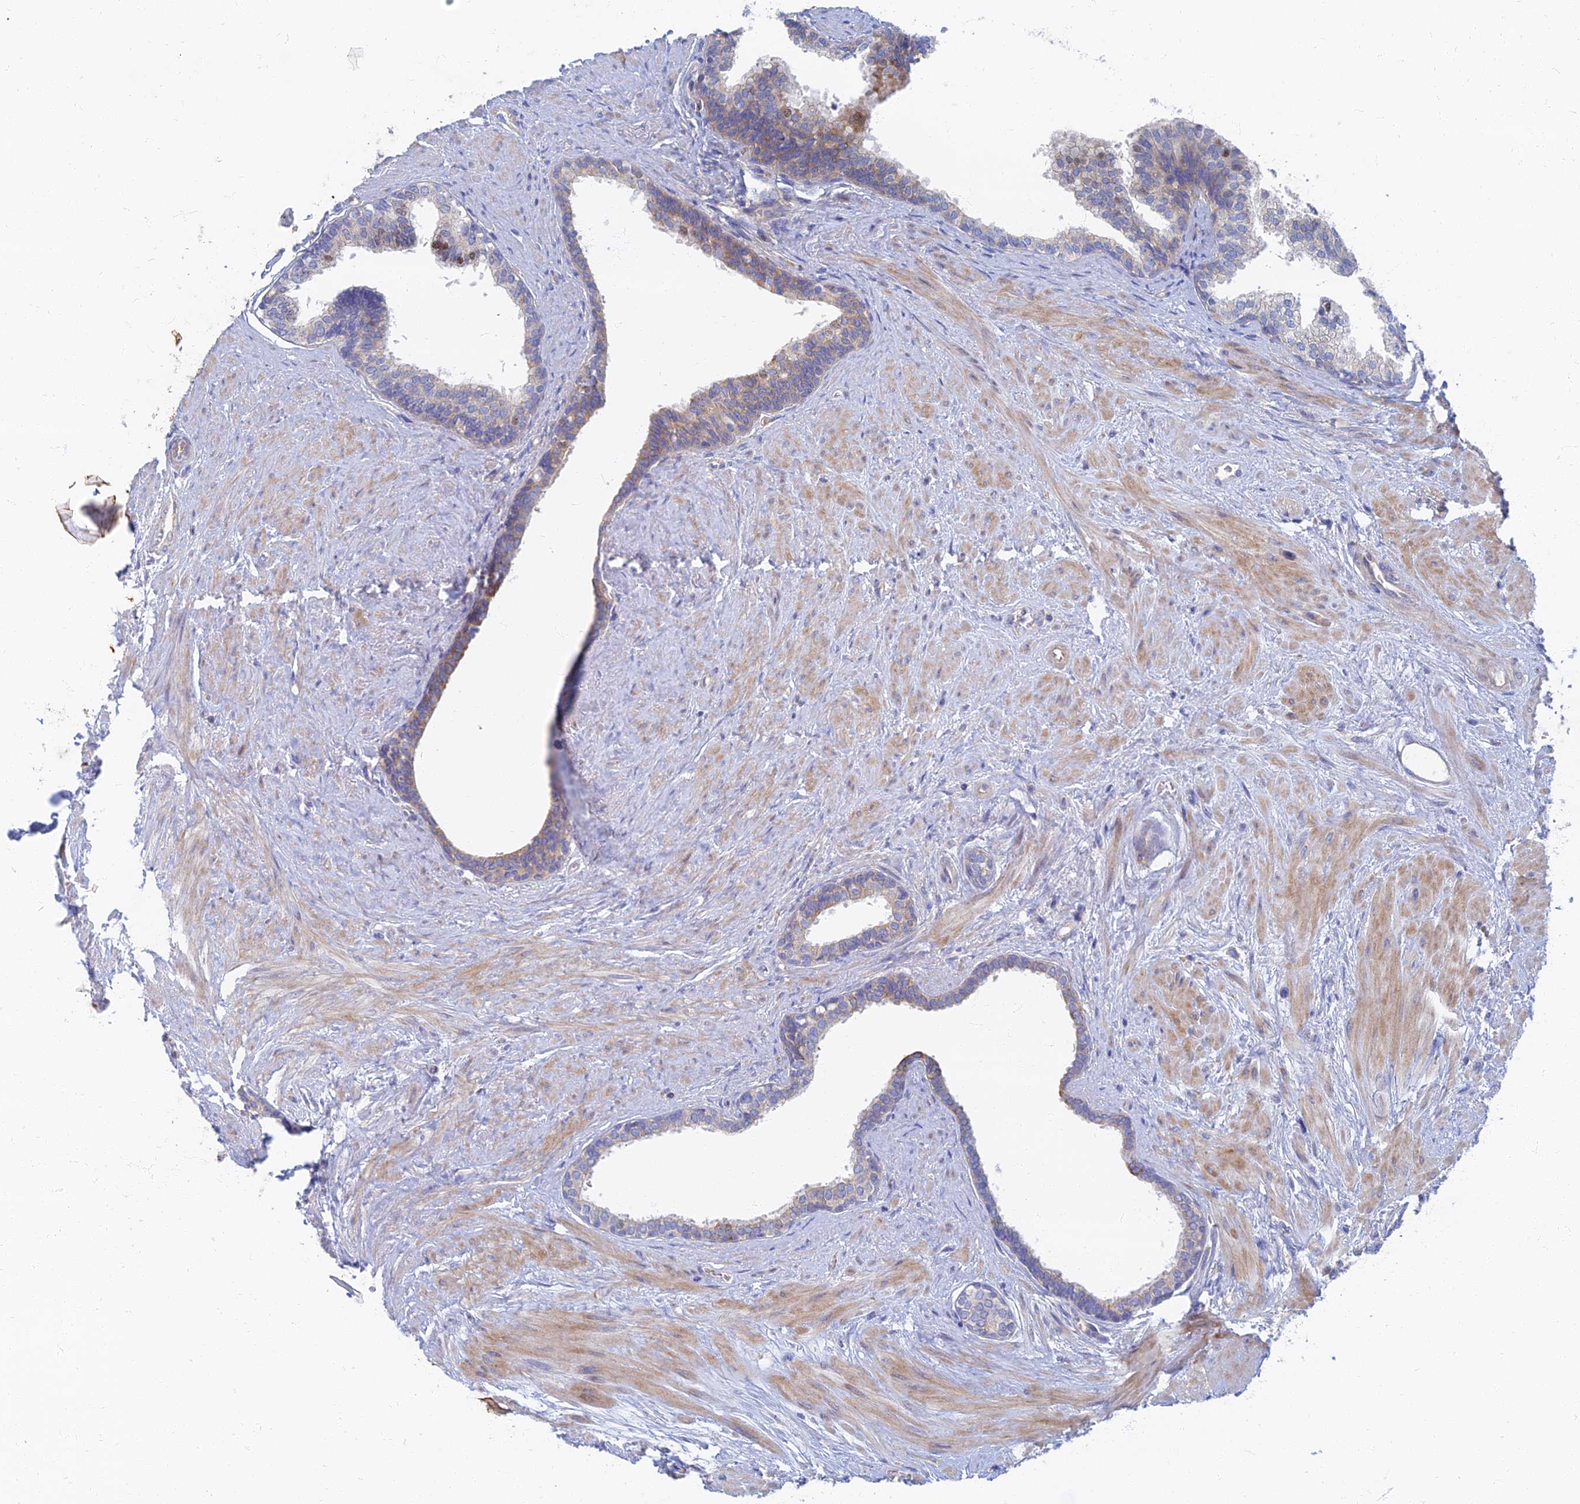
{"staining": {"intensity": "weak", "quantity": "25%-75%", "location": "cytoplasmic/membranous"}, "tissue": "prostate", "cell_type": "Glandular cells", "image_type": "normal", "snomed": [{"axis": "morphology", "description": "Normal tissue, NOS"}, {"axis": "topography", "description": "Prostate"}], "caption": "The histopathology image exhibits a brown stain indicating the presence of a protein in the cytoplasmic/membranous of glandular cells in prostate.", "gene": "TMEM44", "patient": {"sex": "male", "age": 57}}